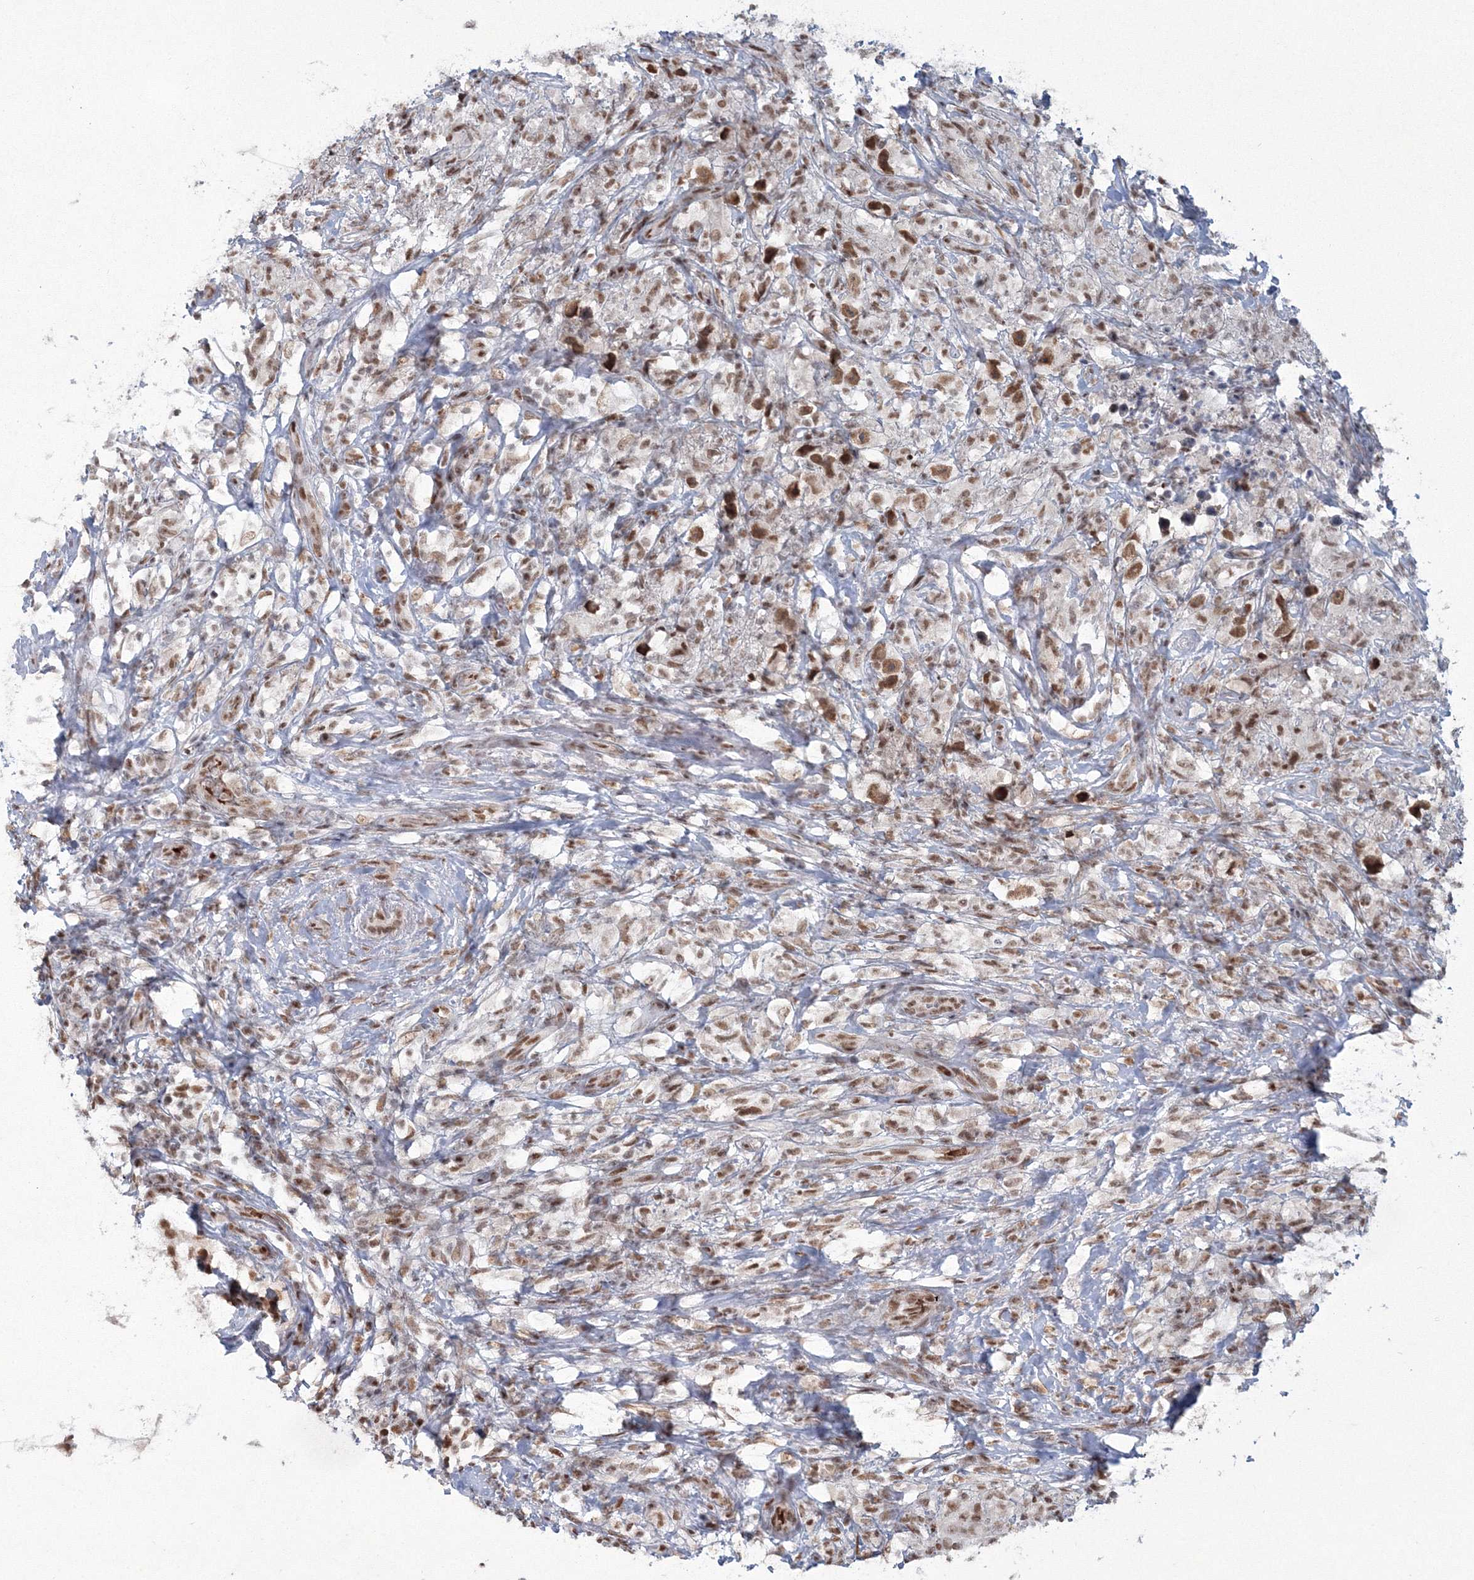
{"staining": {"intensity": "moderate", "quantity": ">75%", "location": "nuclear"}, "tissue": "testis cancer", "cell_type": "Tumor cells", "image_type": "cancer", "snomed": [{"axis": "morphology", "description": "Seminoma, NOS"}, {"axis": "topography", "description": "Testis"}], "caption": "This photomicrograph exhibits IHC staining of seminoma (testis), with medium moderate nuclear staining in about >75% of tumor cells.", "gene": "C3orf33", "patient": {"sex": "male", "age": 49}}